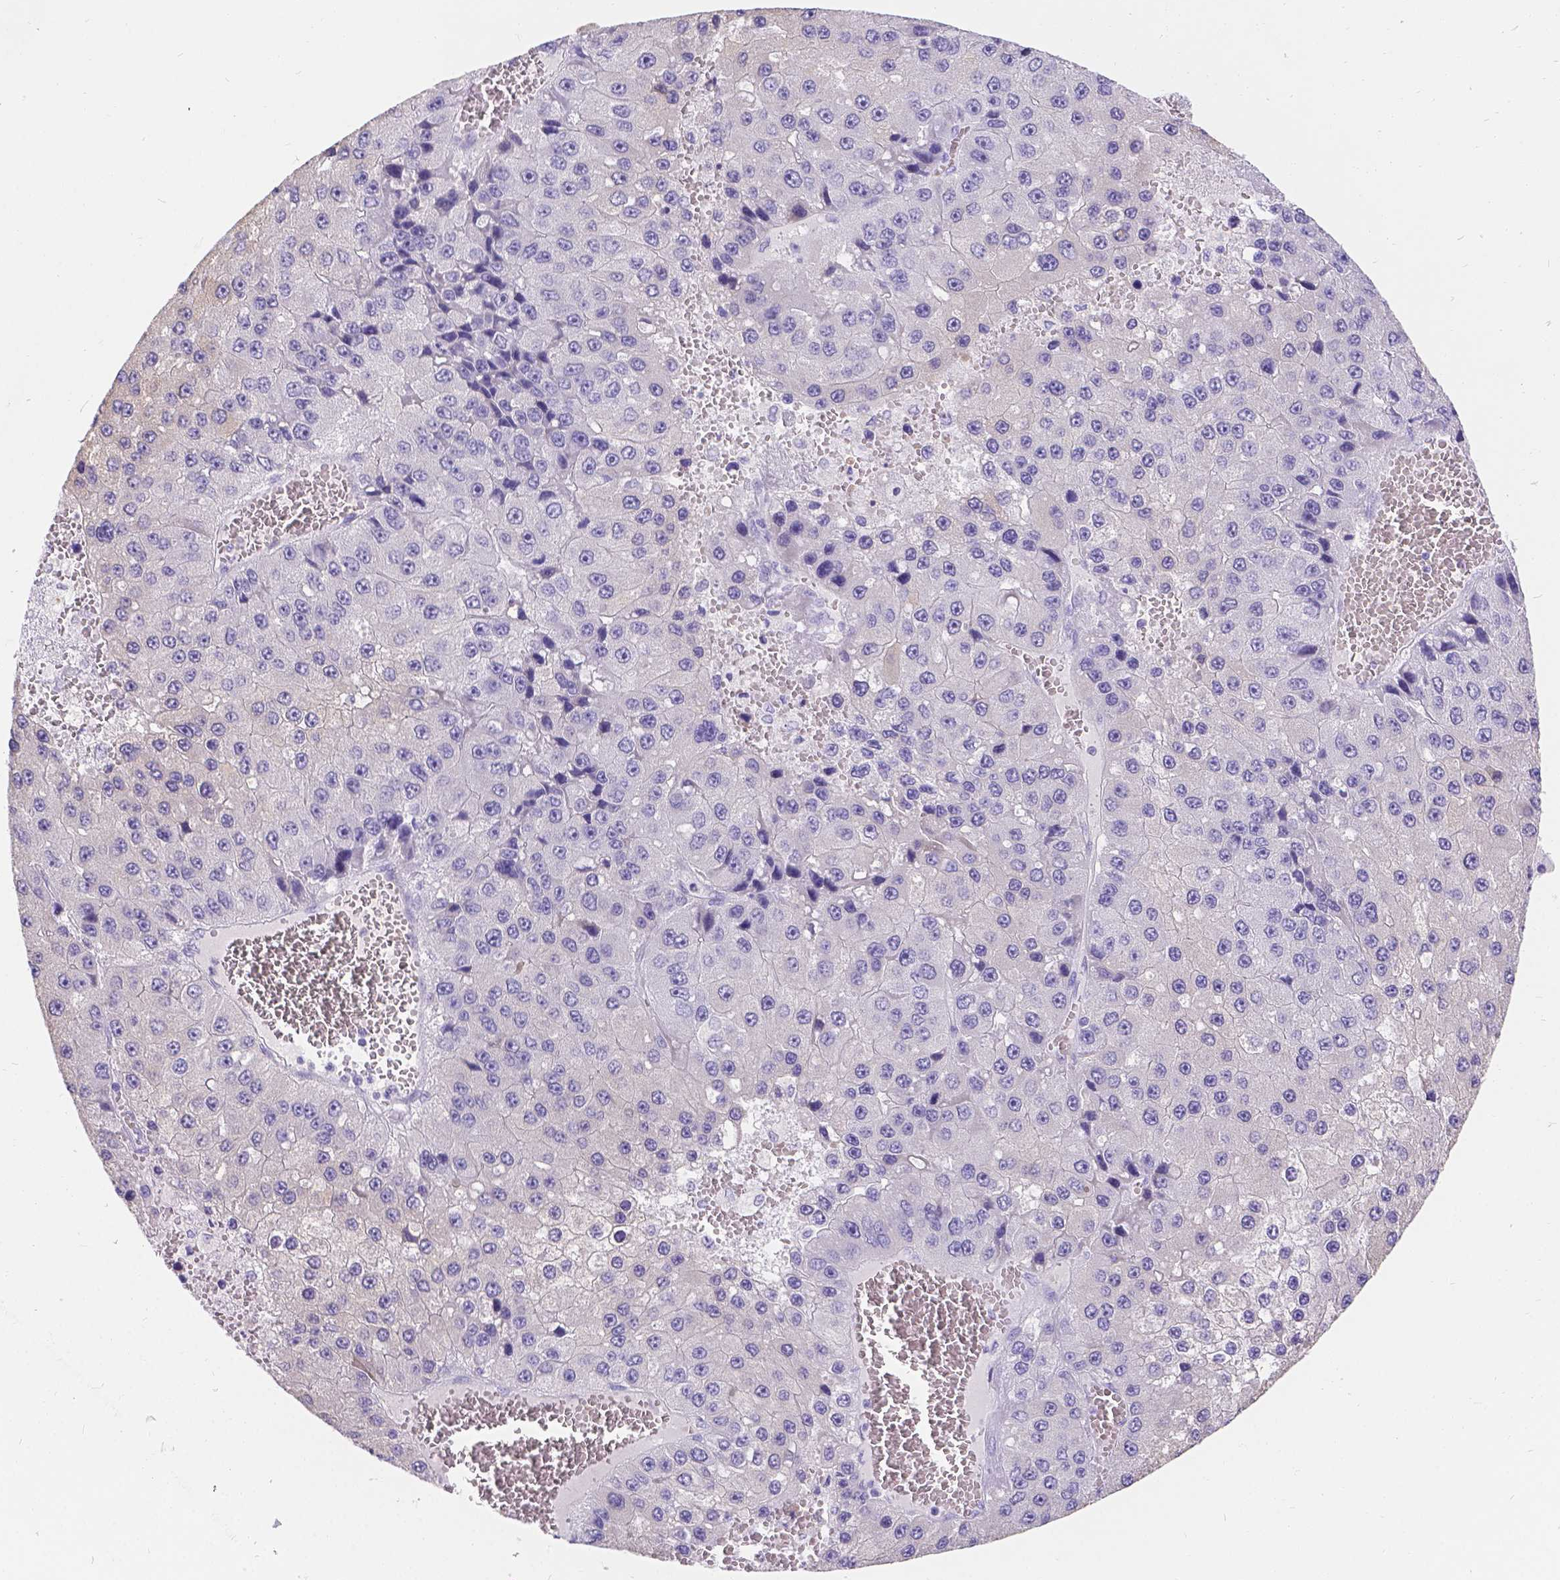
{"staining": {"intensity": "negative", "quantity": "none", "location": "none"}, "tissue": "liver cancer", "cell_type": "Tumor cells", "image_type": "cancer", "snomed": [{"axis": "morphology", "description": "Carcinoma, Hepatocellular, NOS"}, {"axis": "topography", "description": "Liver"}], "caption": "IHC histopathology image of human liver cancer (hepatocellular carcinoma) stained for a protein (brown), which displays no staining in tumor cells.", "gene": "GNRHR", "patient": {"sex": "female", "age": 73}}